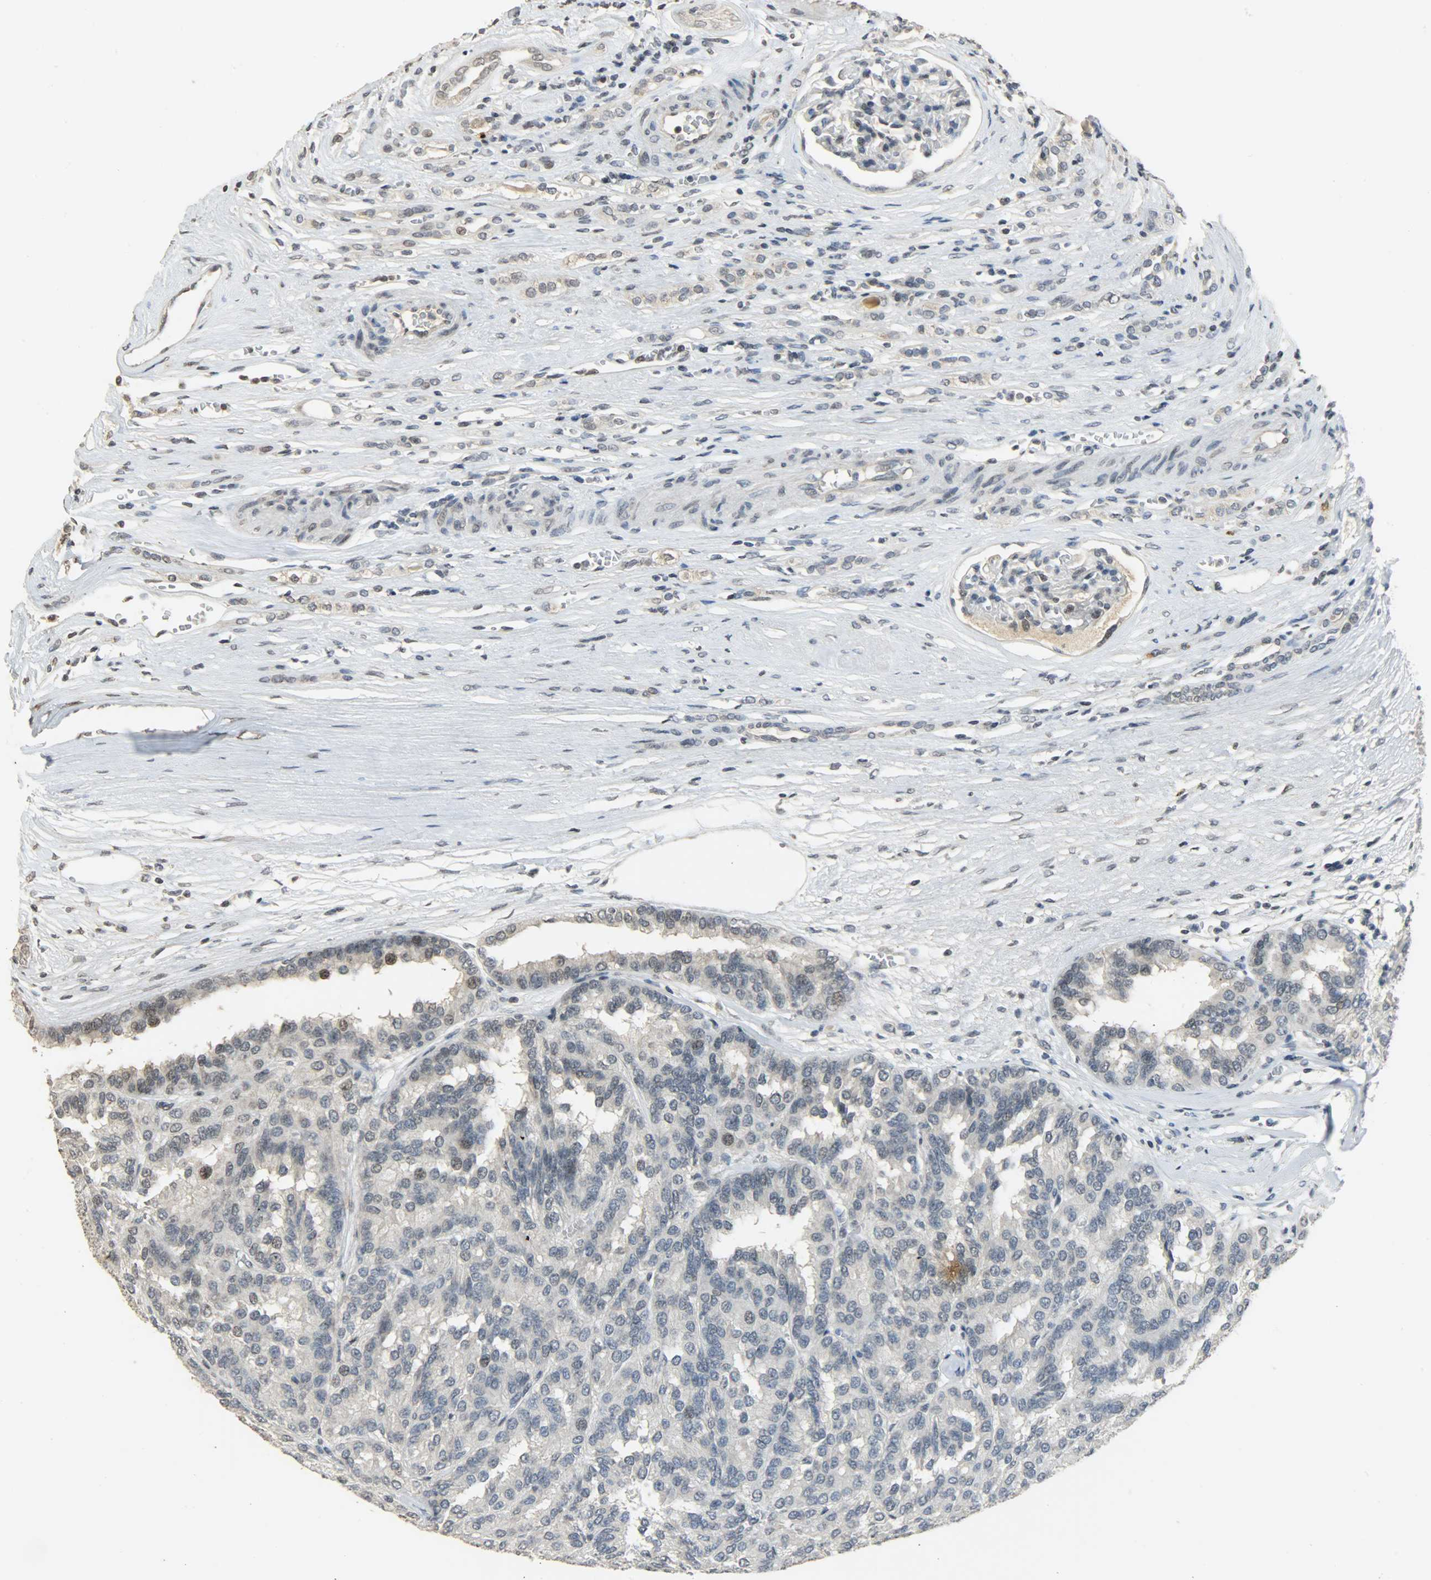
{"staining": {"intensity": "weak", "quantity": "<25%", "location": "nuclear"}, "tissue": "renal cancer", "cell_type": "Tumor cells", "image_type": "cancer", "snomed": [{"axis": "morphology", "description": "Adenocarcinoma, NOS"}, {"axis": "topography", "description": "Kidney"}], "caption": "Image shows no protein expression in tumor cells of renal adenocarcinoma tissue.", "gene": "DNAJB6", "patient": {"sex": "male", "age": 46}}